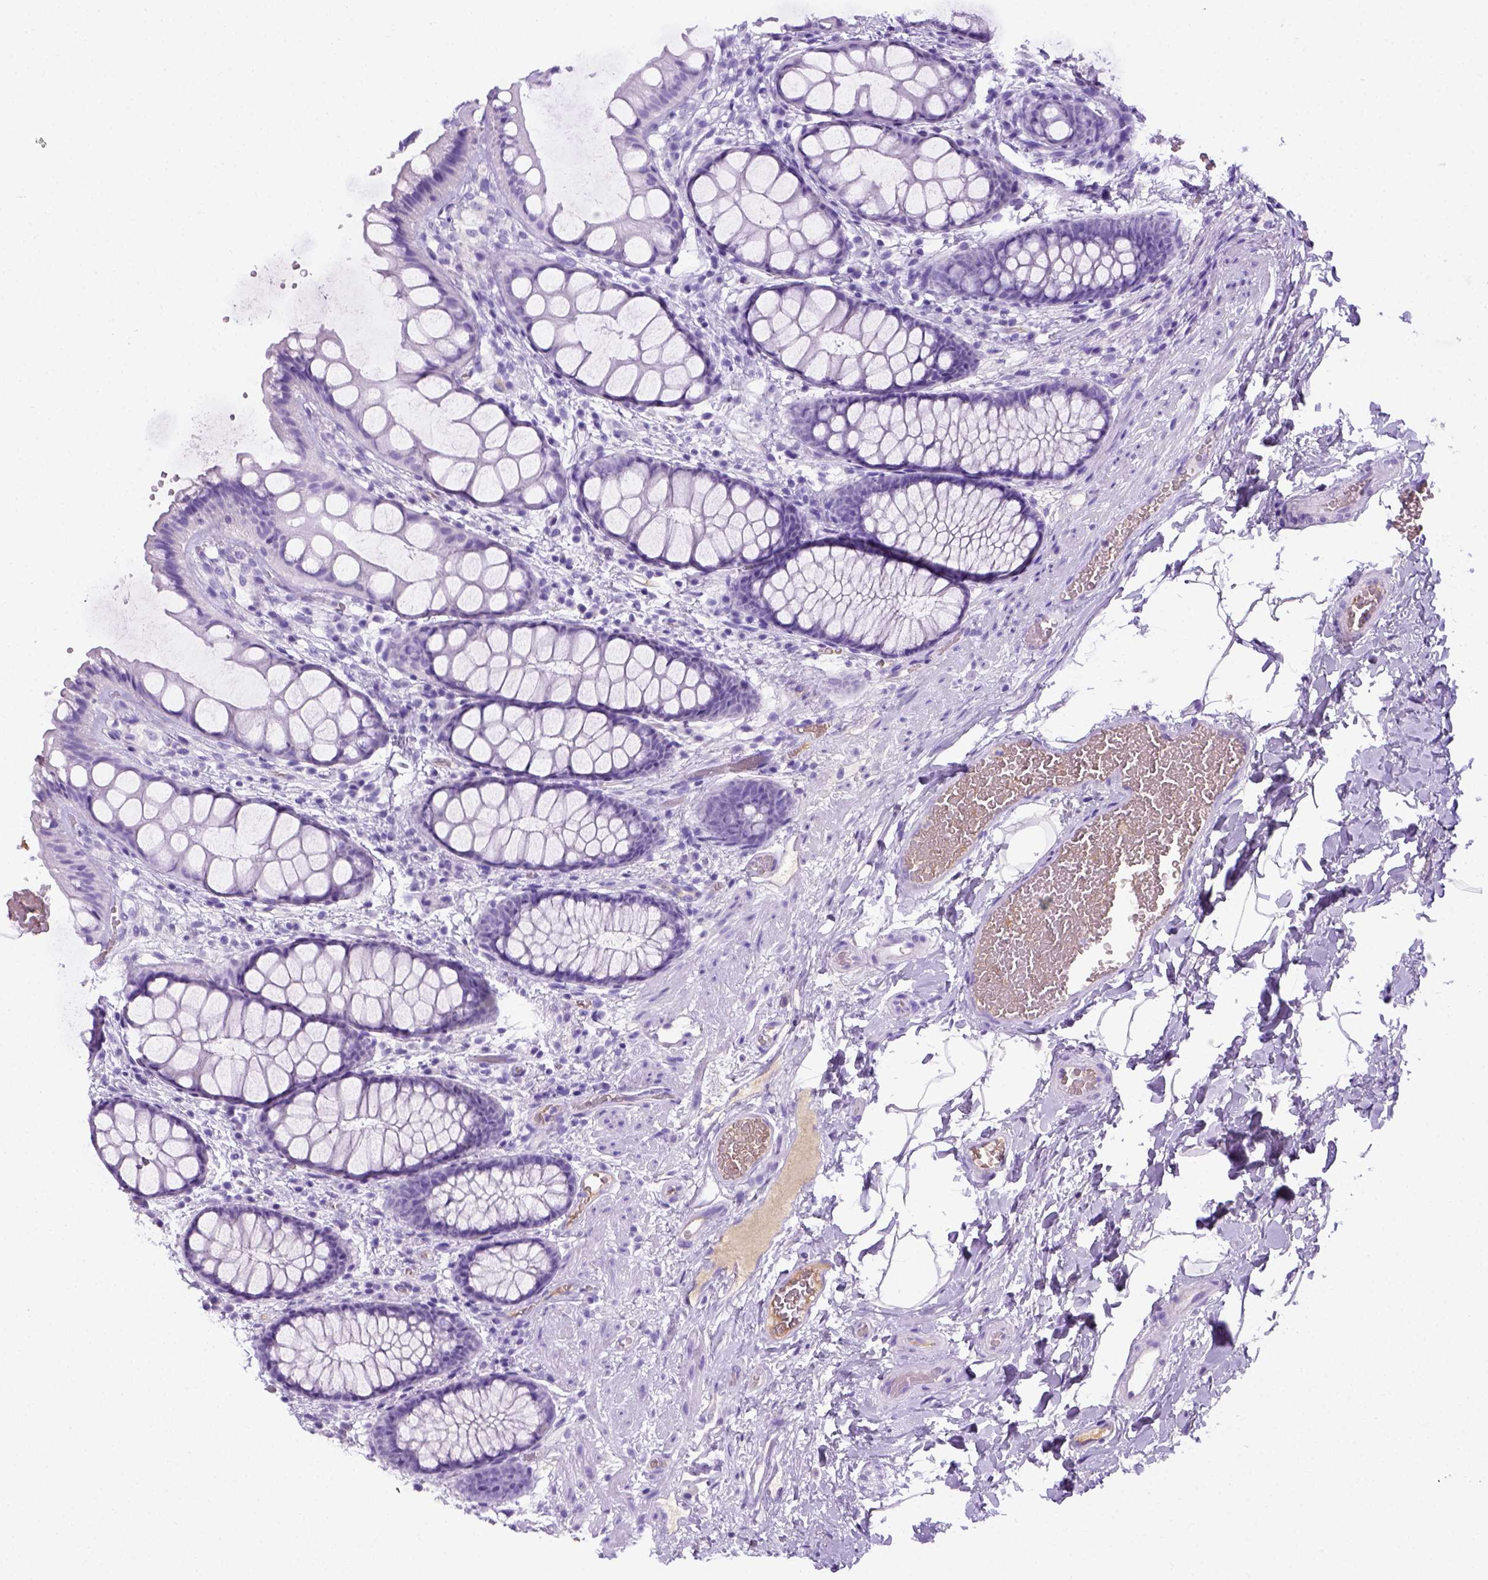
{"staining": {"intensity": "negative", "quantity": "none", "location": "none"}, "tissue": "rectum", "cell_type": "Glandular cells", "image_type": "normal", "snomed": [{"axis": "morphology", "description": "Normal tissue, NOS"}, {"axis": "topography", "description": "Rectum"}], "caption": "Immunohistochemistry (IHC) photomicrograph of normal human rectum stained for a protein (brown), which exhibits no positivity in glandular cells.", "gene": "ITIH4", "patient": {"sex": "female", "age": 62}}